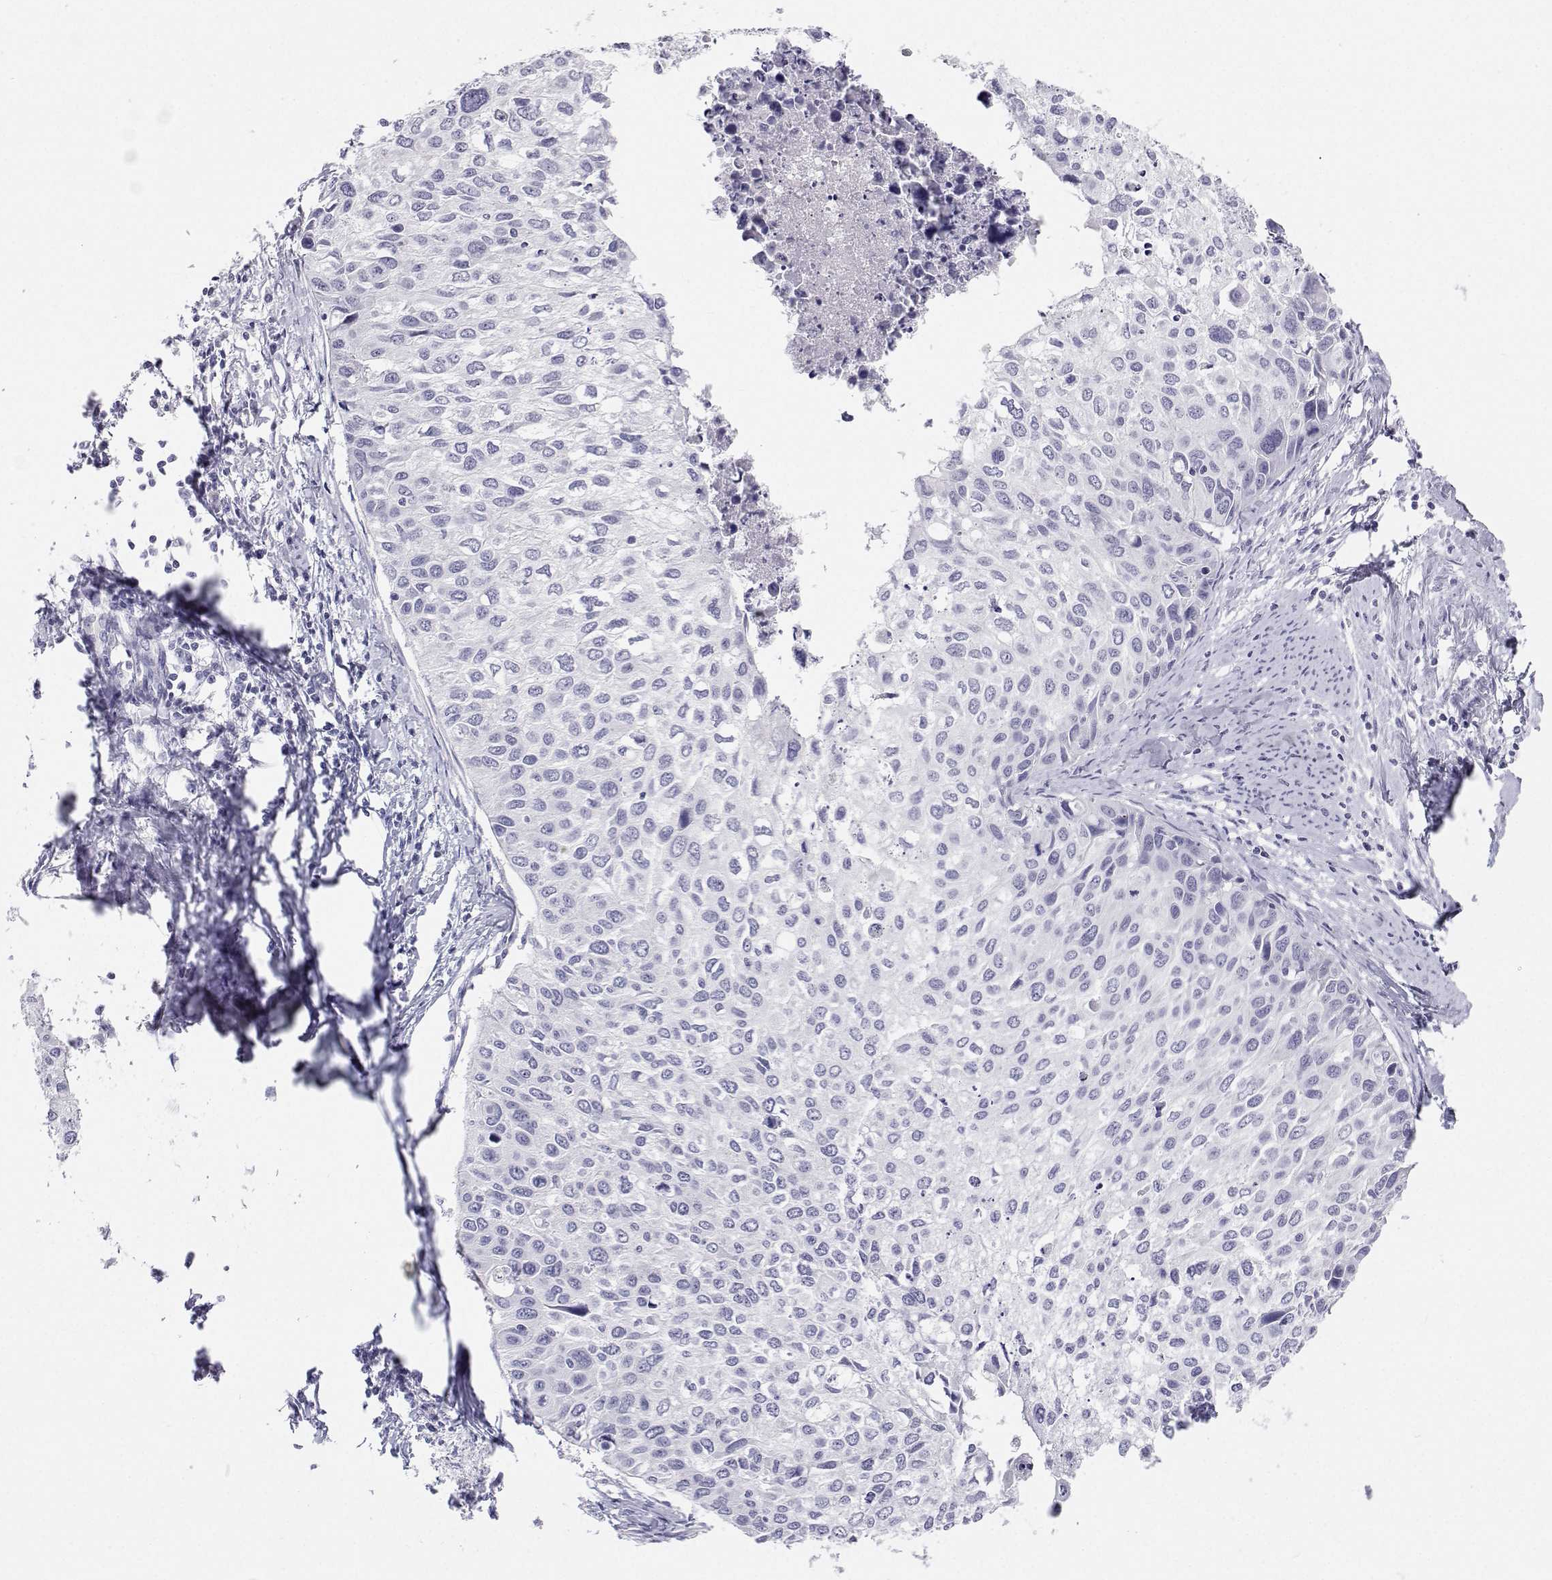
{"staining": {"intensity": "negative", "quantity": "none", "location": "none"}, "tissue": "cervical cancer", "cell_type": "Tumor cells", "image_type": "cancer", "snomed": [{"axis": "morphology", "description": "Squamous cell carcinoma, NOS"}, {"axis": "topography", "description": "Cervix"}], "caption": "DAB (3,3'-diaminobenzidine) immunohistochemical staining of cervical squamous cell carcinoma demonstrates no significant expression in tumor cells.", "gene": "BHMT", "patient": {"sex": "female", "age": 50}}